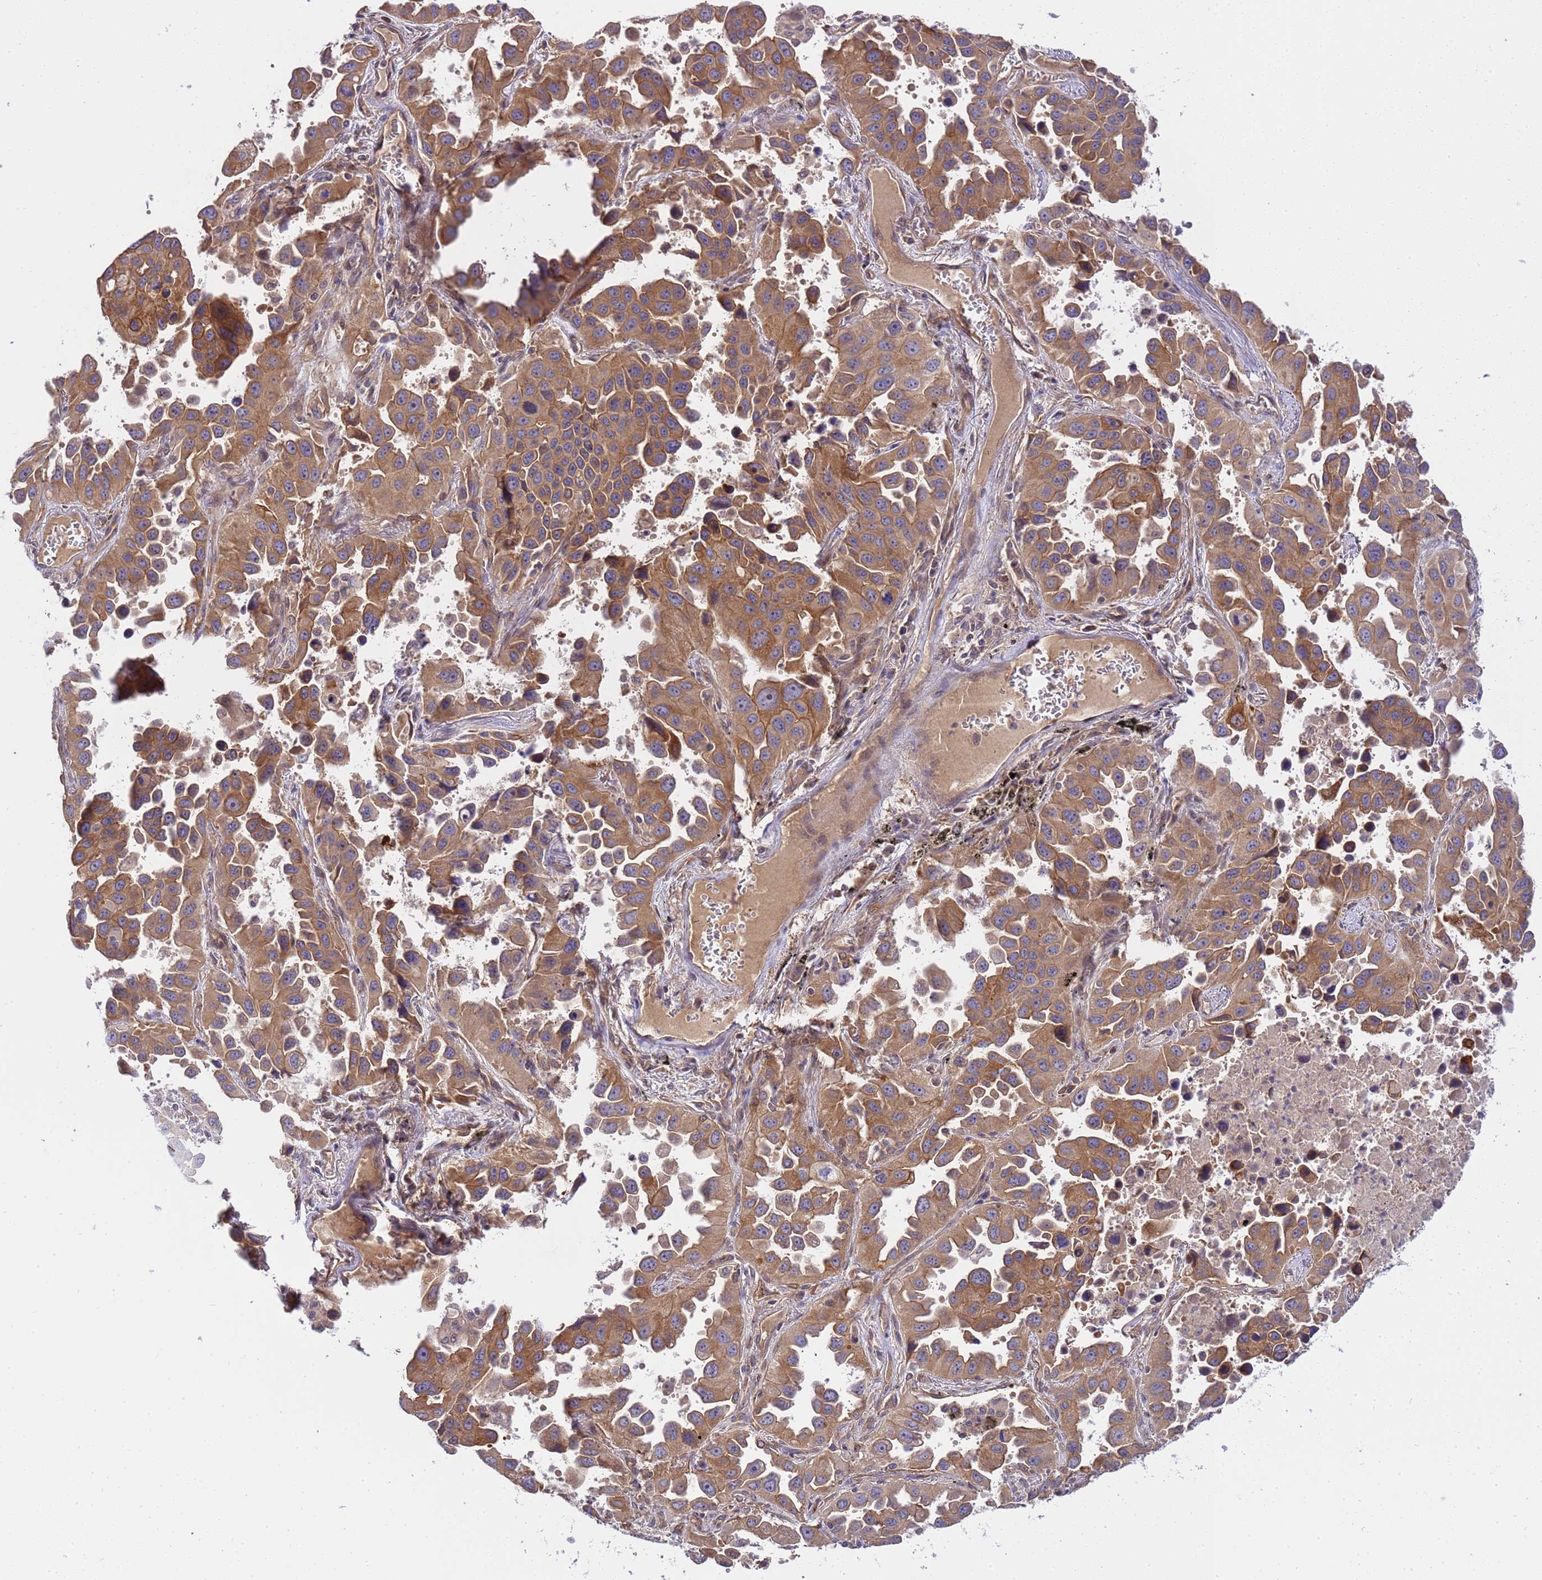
{"staining": {"intensity": "moderate", "quantity": ">75%", "location": "cytoplasmic/membranous"}, "tissue": "lung cancer", "cell_type": "Tumor cells", "image_type": "cancer", "snomed": [{"axis": "morphology", "description": "Adenocarcinoma, NOS"}, {"axis": "topography", "description": "Lung"}], "caption": "IHC micrograph of neoplastic tissue: adenocarcinoma (lung) stained using IHC shows medium levels of moderate protein expression localized specifically in the cytoplasmic/membranous of tumor cells, appearing as a cytoplasmic/membranous brown color.", "gene": "SMCO3", "patient": {"sex": "male", "age": 66}}